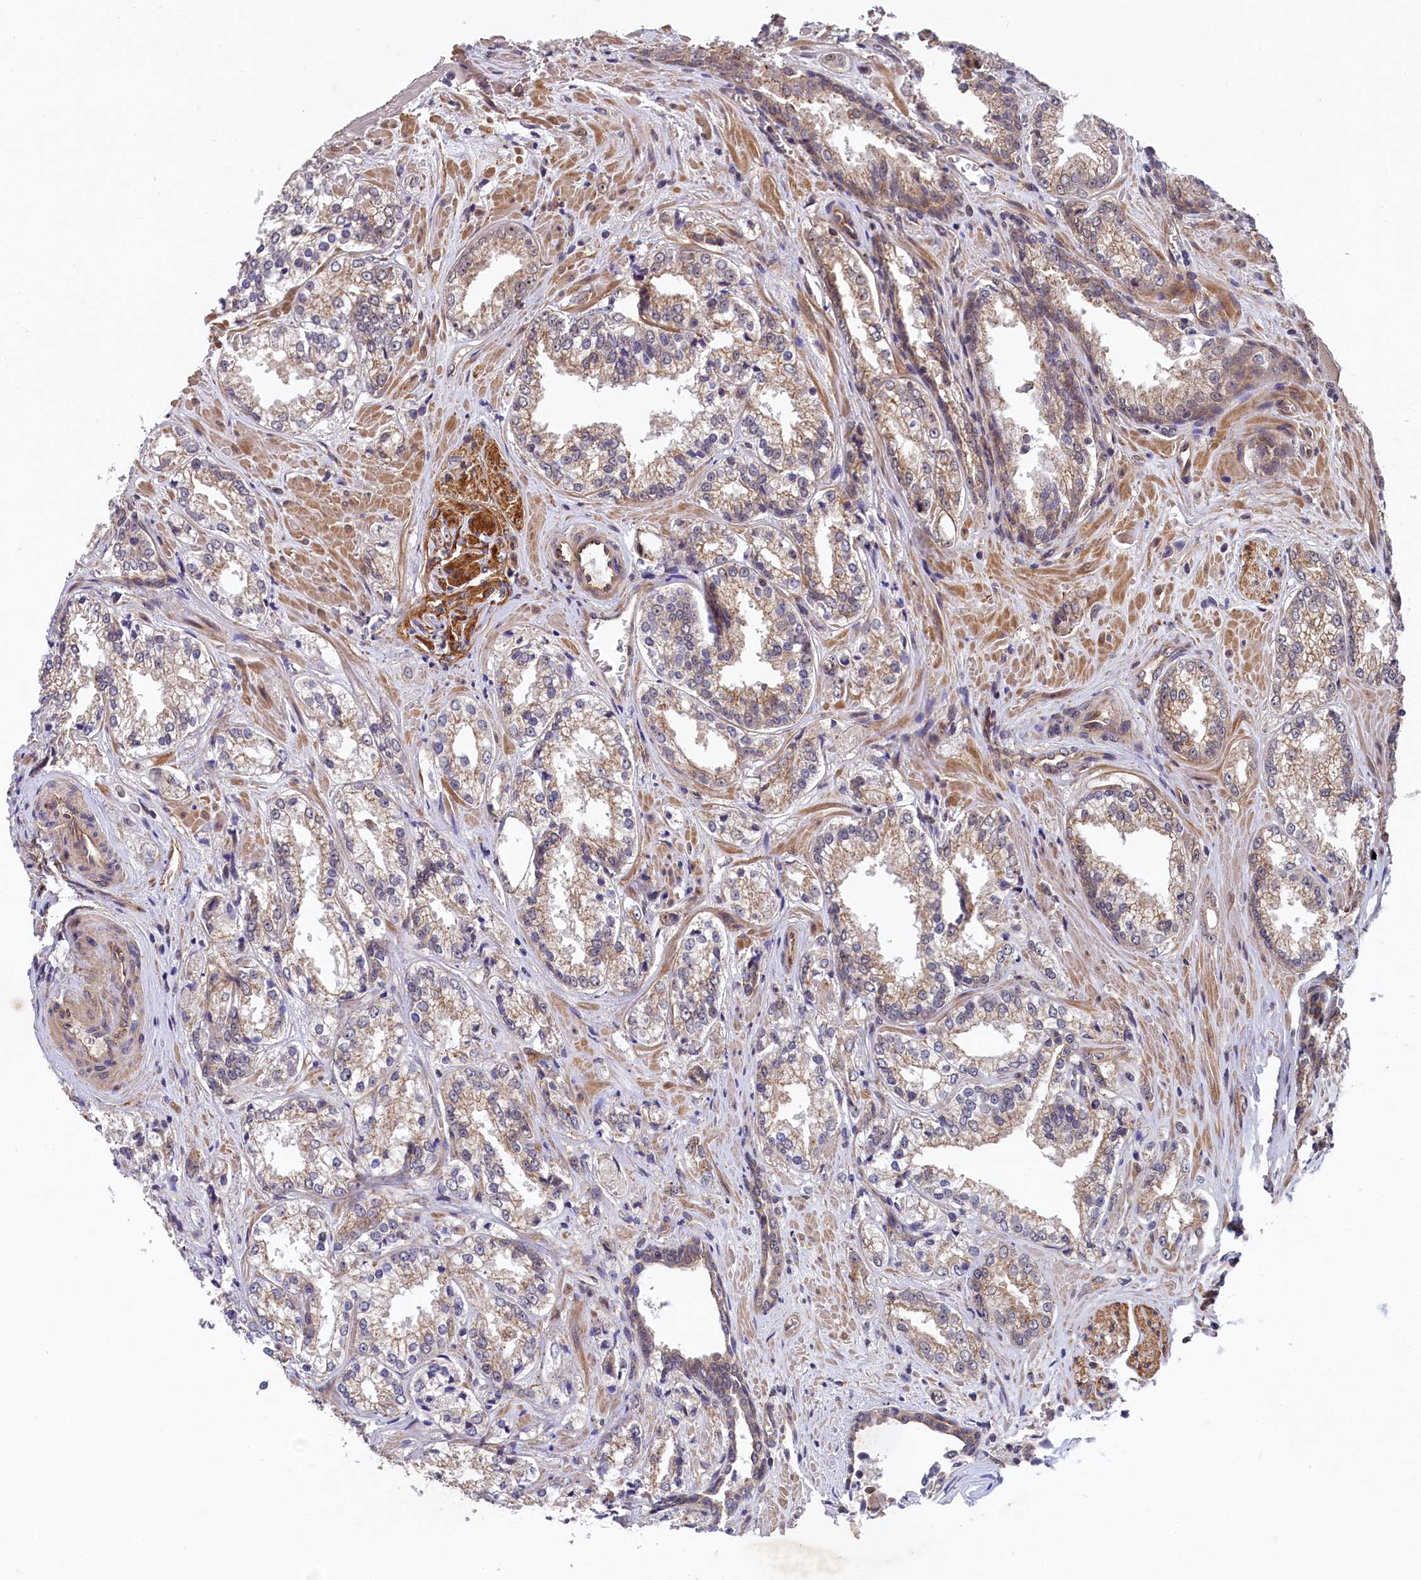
{"staining": {"intensity": "weak", "quantity": "<25%", "location": "cytoplasmic/membranous"}, "tissue": "prostate cancer", "cell_type": "Tumor cells", "image_type": "cancer", "snomed": [{"axis": "morphology", "description": "Adenocarcinoma, Low grade"}, {"axis": "topography", "description": "Prostate"}], "caption": "A high-resolution image shows immunohistochemistry (IHC) staining of prostate low-grade adenocarcinoma, which demonstrates no significant positivity in tumor cells.", "gene": "ARL14EP", "patient": {"sex": "male", "age": 47}}